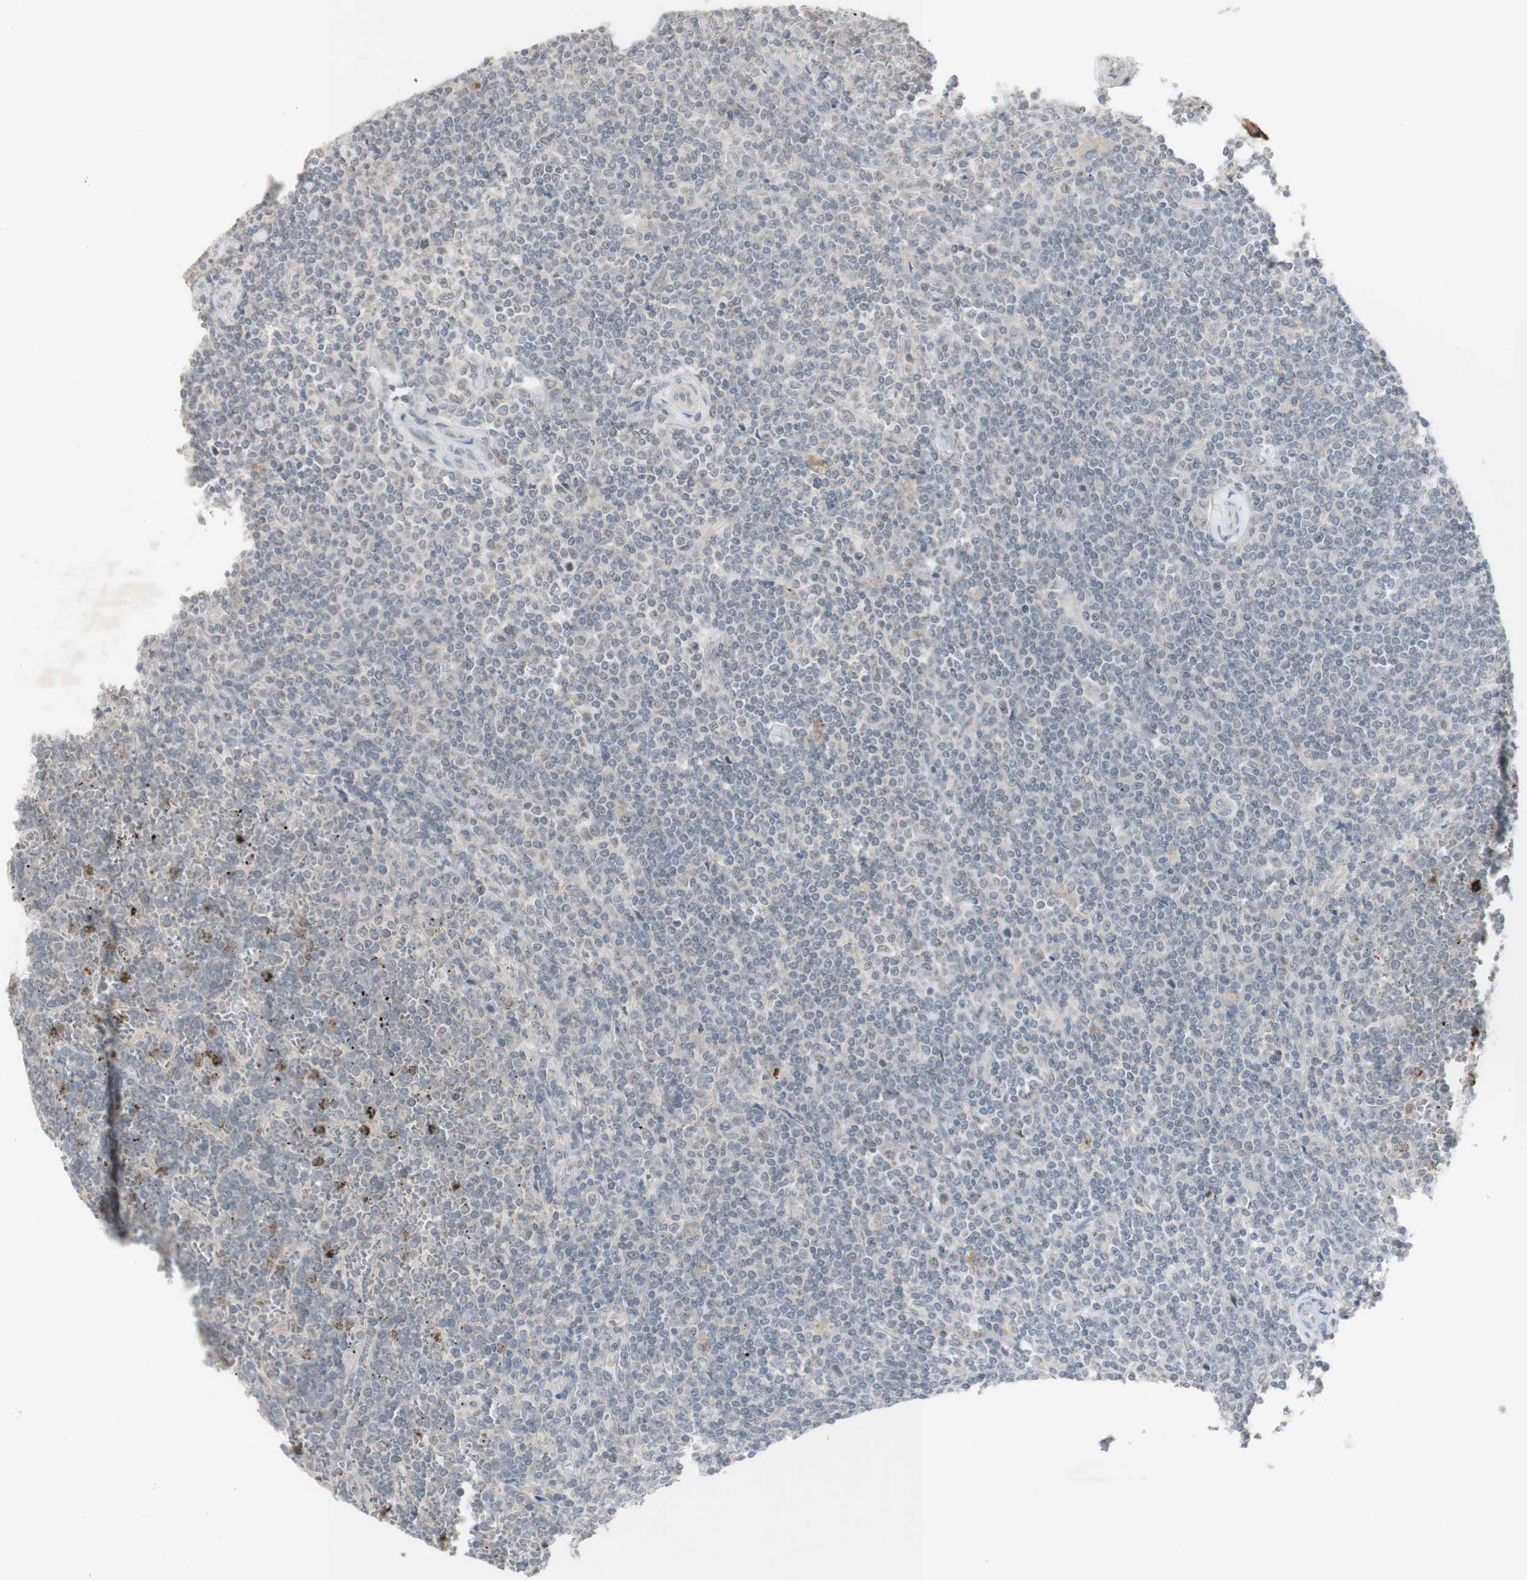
{"staining": {"intensity": "negative", "quantity": "none", "location": "none"}, "tissue": "lymphoma", "cell_type": "Tumor cells", "image_type": "cancer", "snomed": [{"axis": "morphology", "description": "Malignant lymphoma, non-Hodgkin's type, Low grade"}, {"axis": "topography", "description": "Spleen"}], "caption": "A high-resolution micrograph shows IHC staining of low-grade malignant lymphoma, non-Hodgkin's type, which reveals no significant positivity in tumor cells. (DAB immunohistochemistry (IHC) with hematoxylin counter stain).", "gene": "C1orf116", "patient": {"sex": "female", "age": 19}}